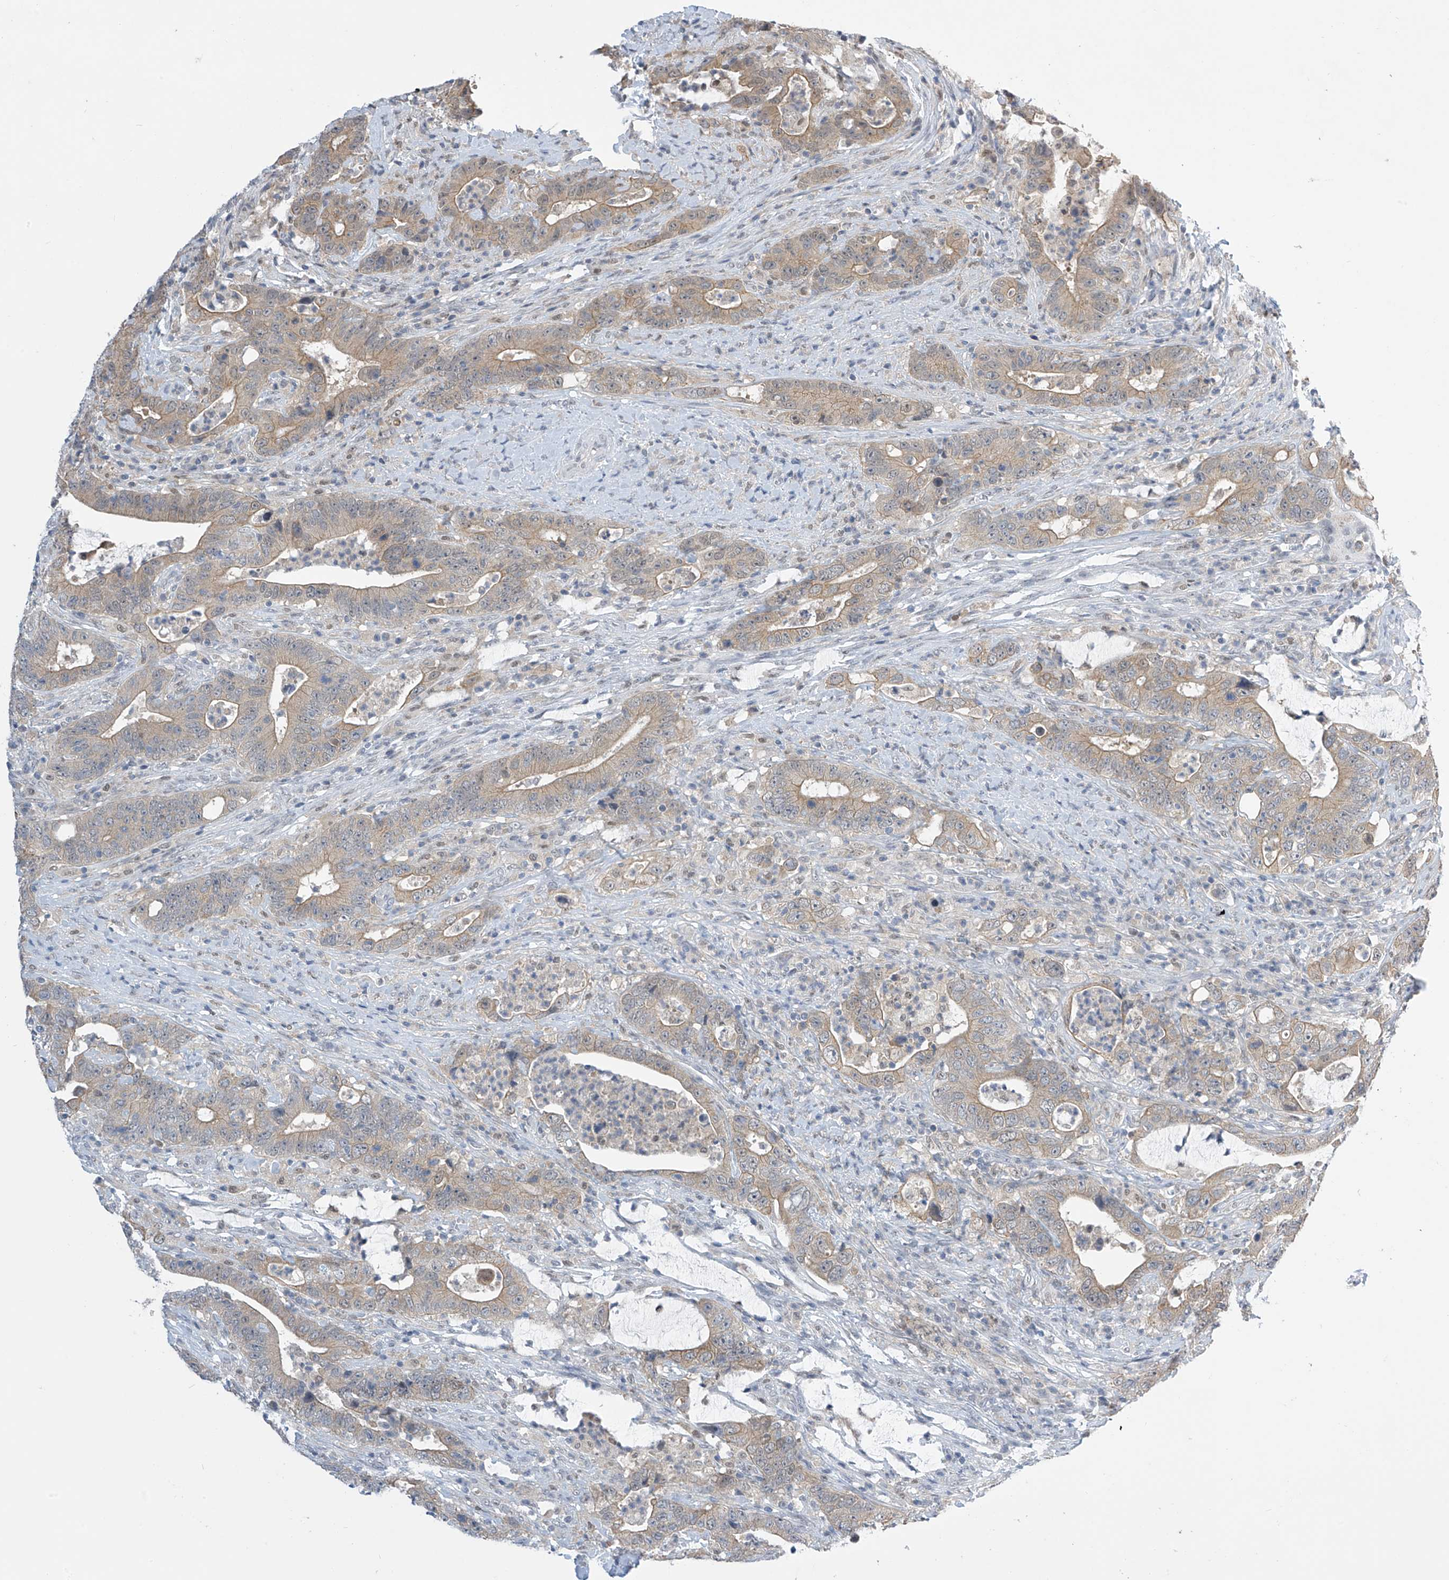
{"staining": {"intensity": "weak", "quantity": ">75%", "location": "cytoplasmic/membranous"}, "tissue": "colorectal cancer", "cell_type": "Tumor cells", "image_type": "cancer", "snomed": [{"axis": "morphology", "description": "Adenocarcinoma, NOS"}, {"axis": "topography", "description": "Colon"}], "caption": "IHC (DAB (3,3'-diaminobenzidine)) staining of human colorectal cancer demonstrates weak cytoplasmic/membranous protein expression in approximately >75% of tumor cells.", "gene": "APLF", "patient": {"sex": "female", "age": 75}}